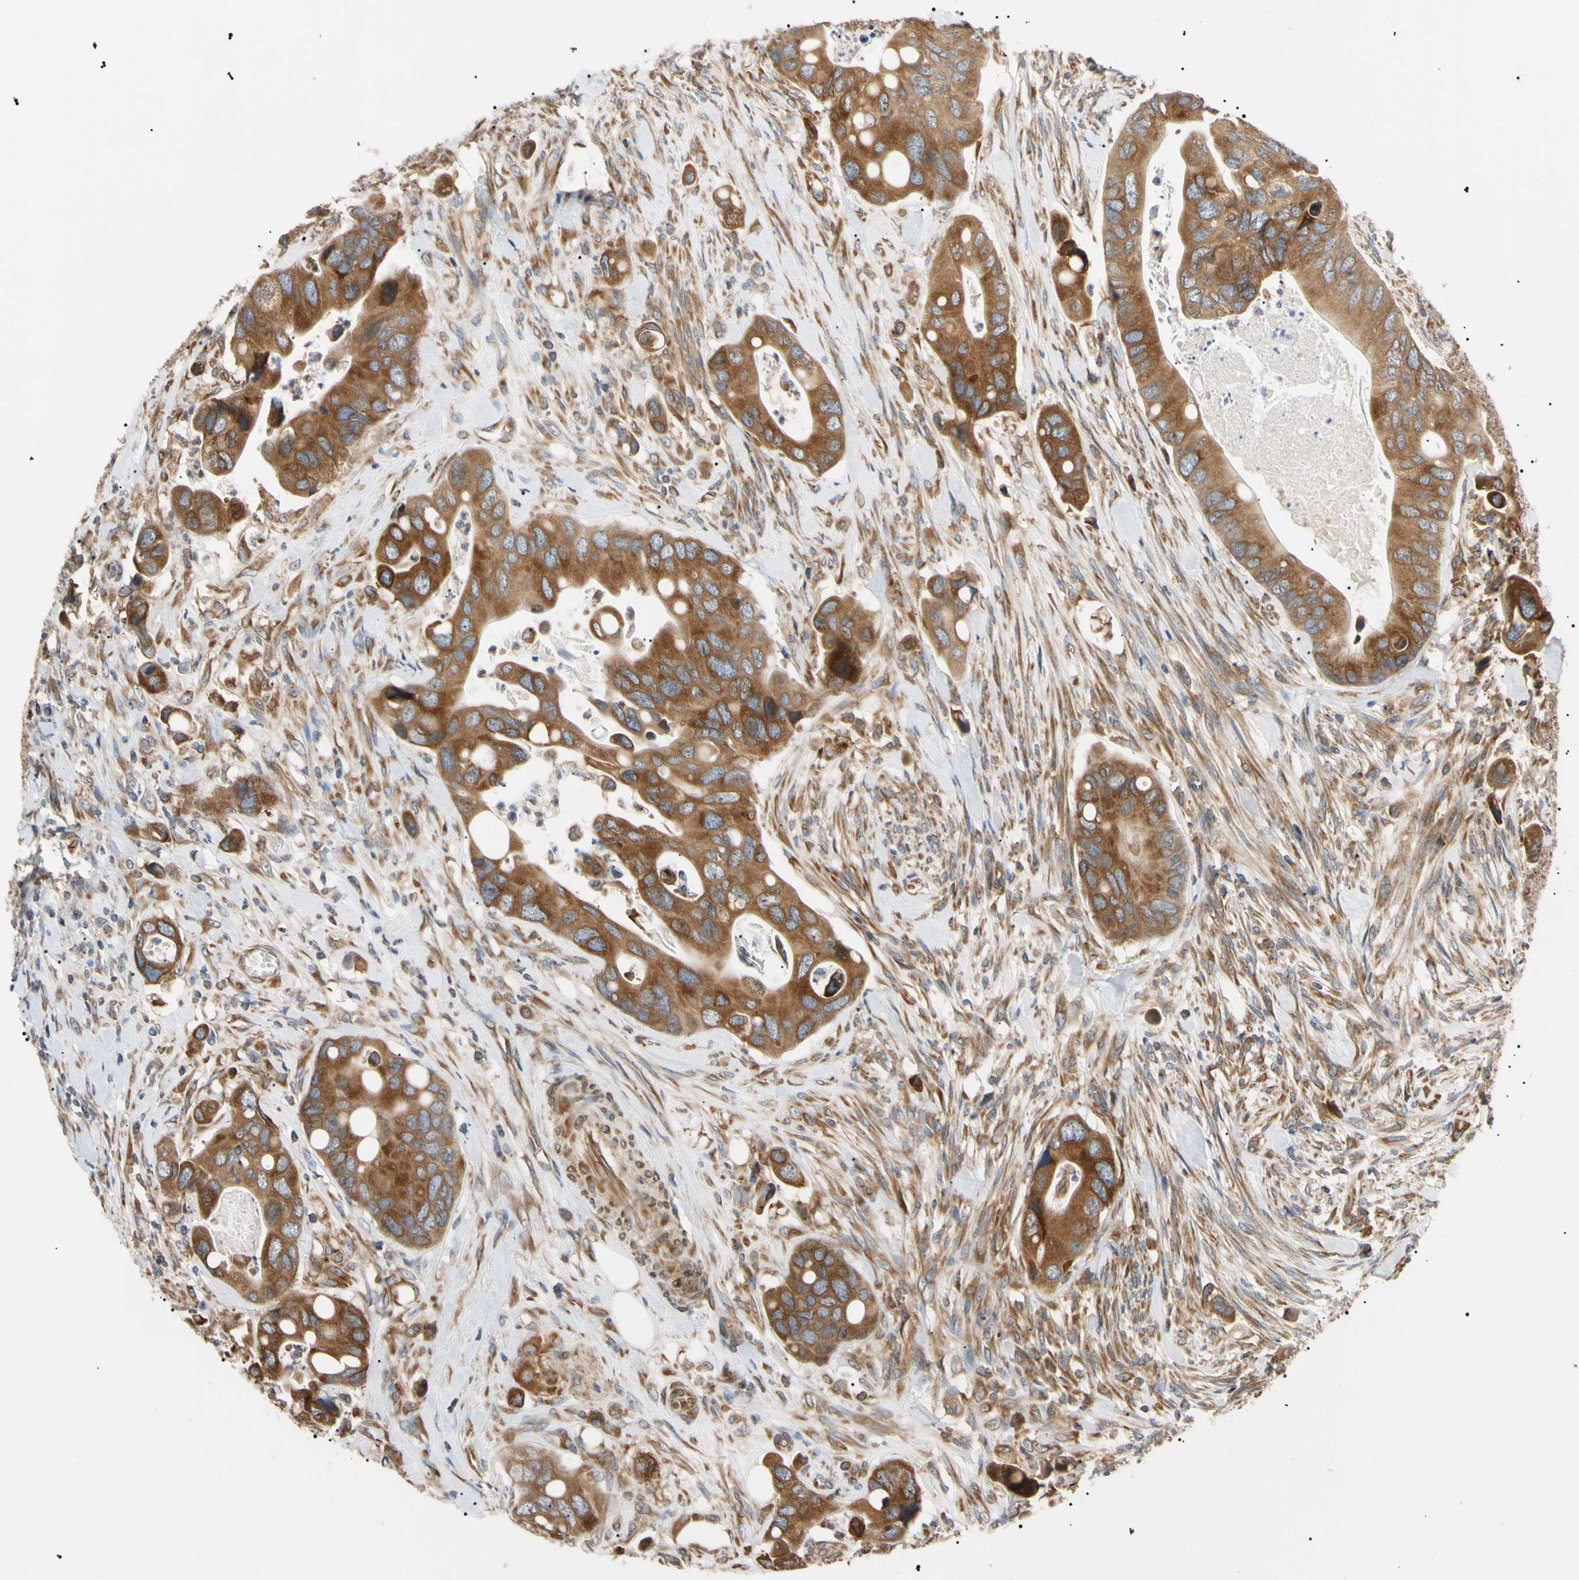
{"staining": {"intensity": "moderate", "quantity": ">75%", "location": "cytoplasmic/membranous"}, "tissue": "colorectal cancer", "cell_type": "Tumor cells", "image_type": "cancer", "snomed": [{"axis": "morphology", "description": "Adenocarcinoma, NOS"}, {"axis": "topography", "description": "Rectum"}], "caption": "Immunohistochemical staining of human colorectal cancer (adenocarcinoma) exhibits moderate cytoplasmic/membranous protein staining in approximately >75% of tumor cells.", "gene": "VAPA", "patient": {"sex": "female", "age": 57}}